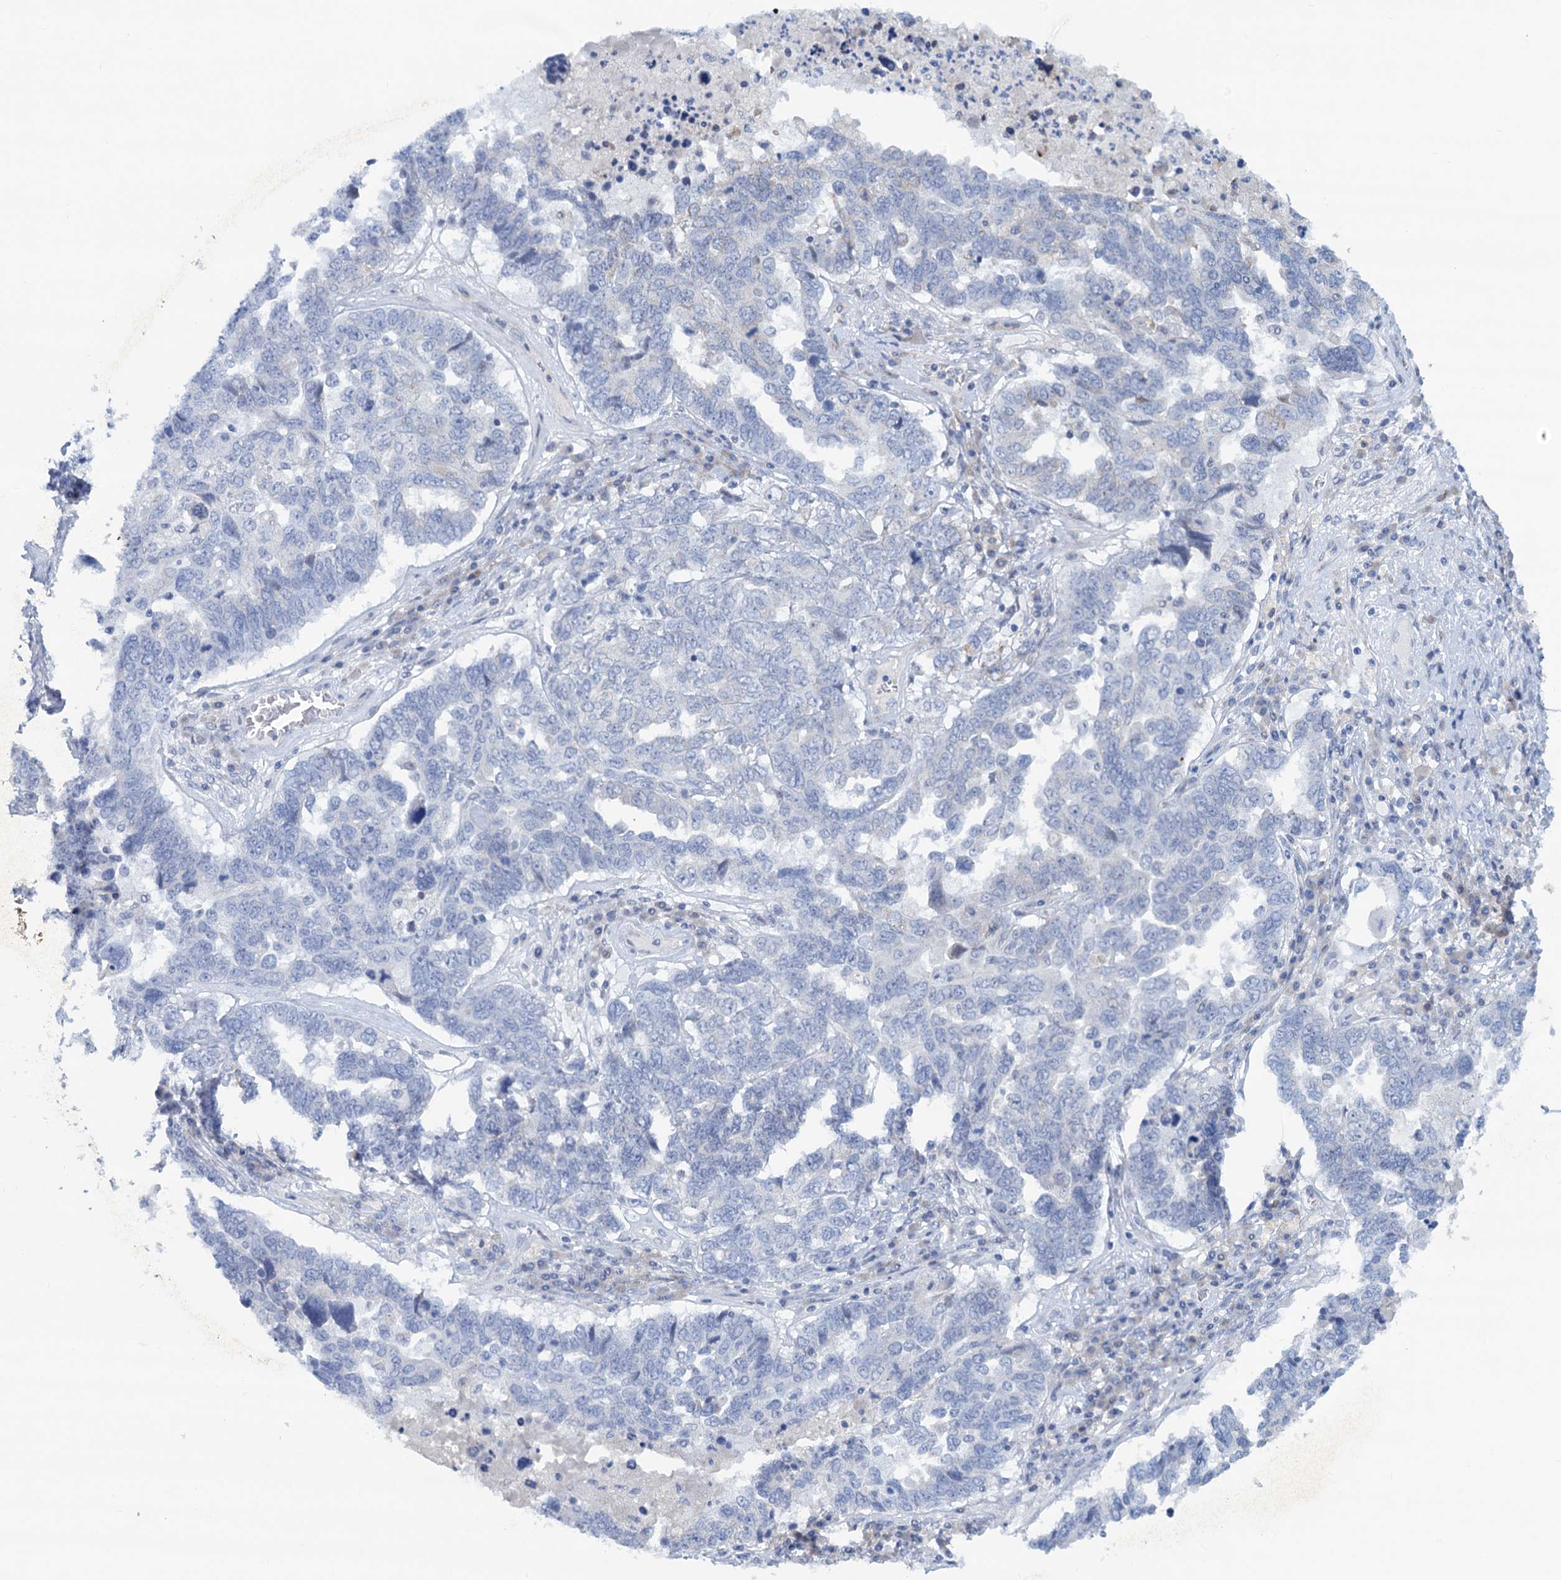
{"staining": {"intensity": "negative", "quantity": "none", "location": "none"}, "tissue": "ovarian cancer", "cell_type": "Tumor cells", "image_type": "cancer", "snomed": [{"axis": "morphology", "description": "Carcinoma, endometroid"}, {"axis": "topography", "description": "Ovary"}], "caption": "High magnification brightfield microscopy of ovarian endometroid carcinoma stained with DAB (3,3'-diaminobenzidine) (brown) and counterstained with hematoxylin (blue): tumor cells show no significant expression.", "gene": "QPCTL", "patient": {"sex": "female", "age": 62}}